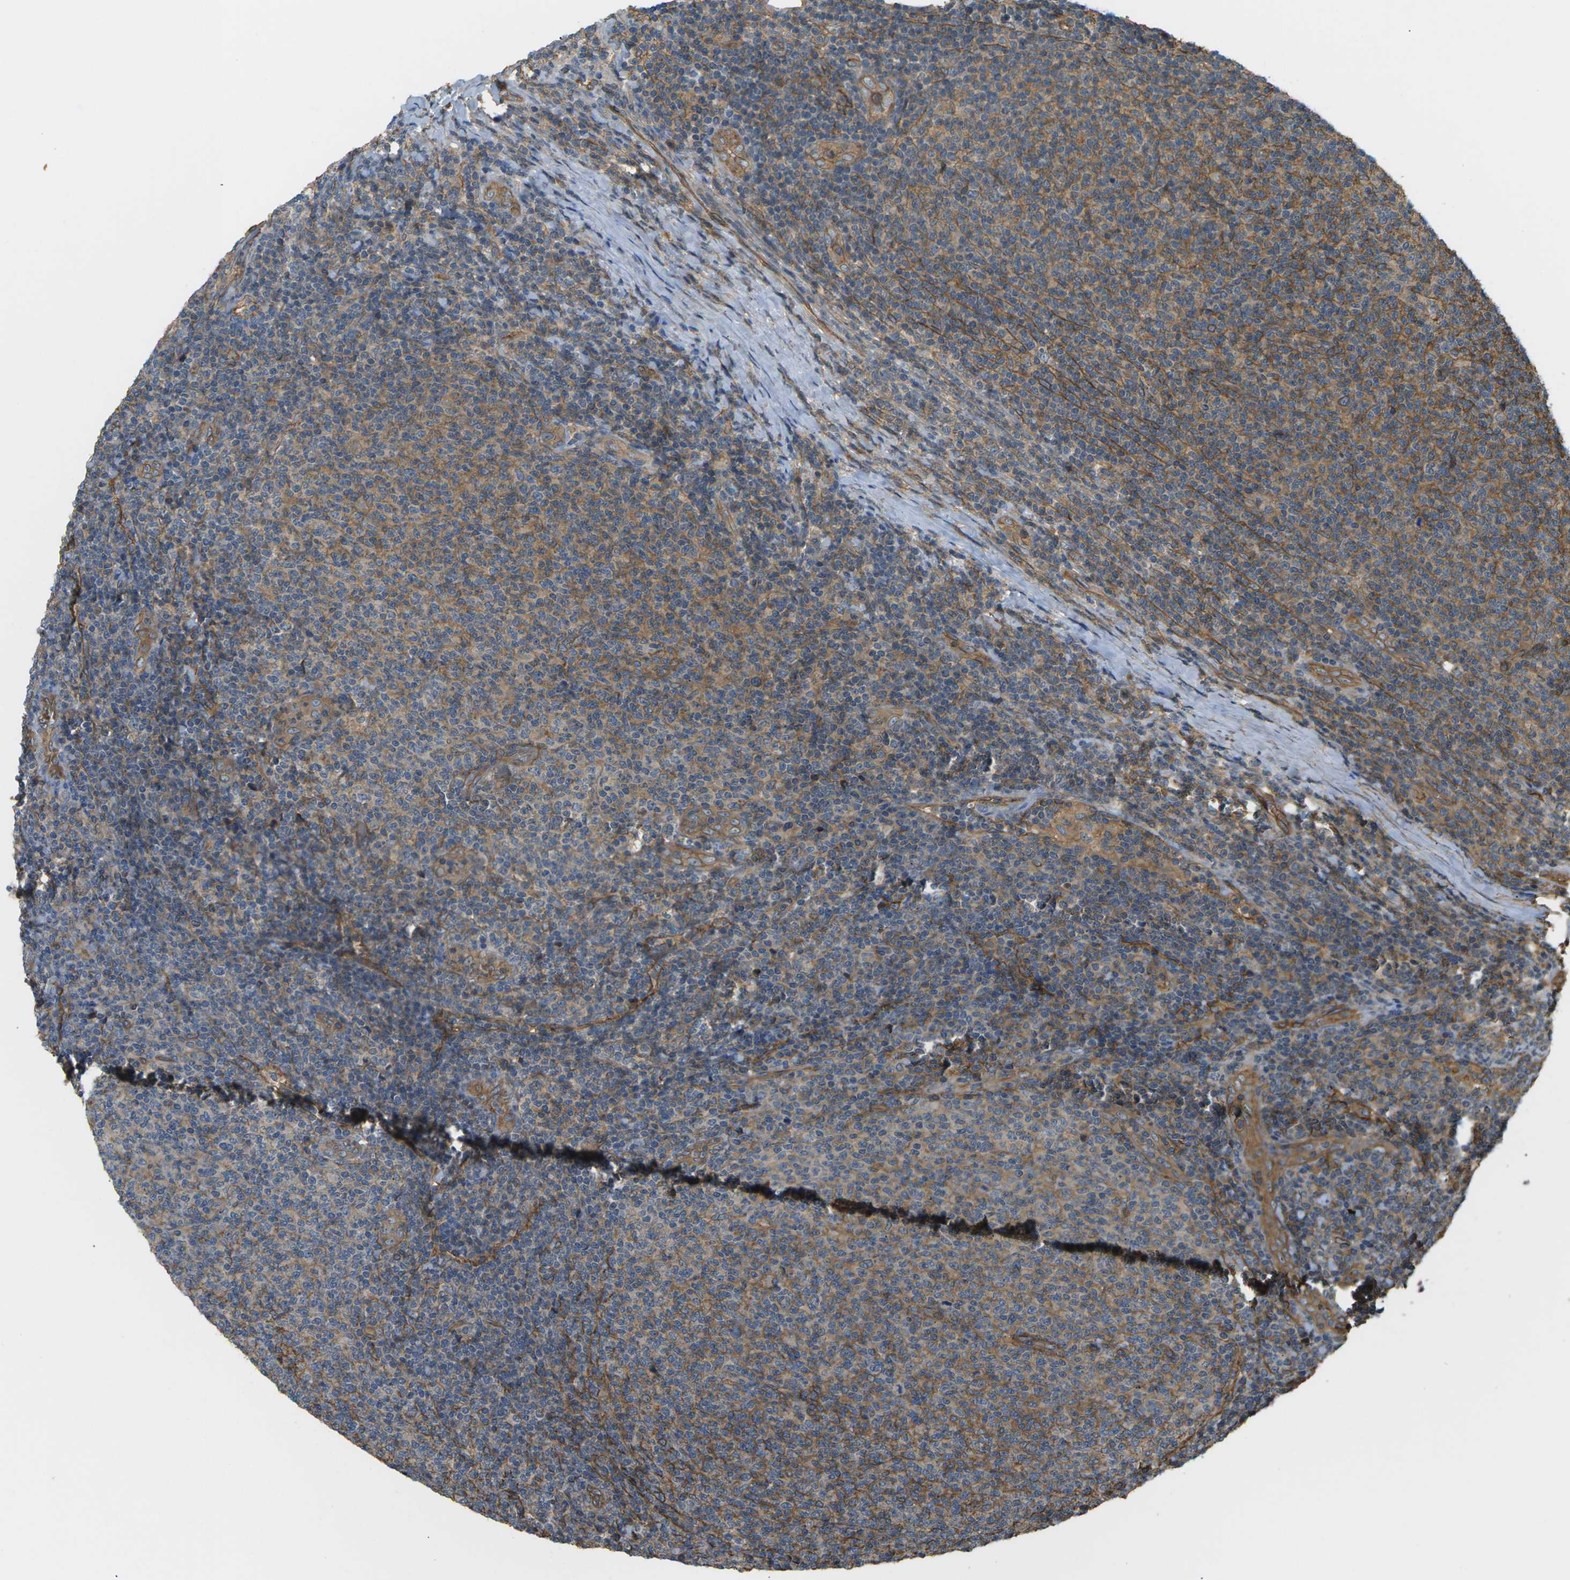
{"staining": {"intensity": "weak", "quantity": "<25%", "location": "cytoplasmic/membranous"}, "tissue": "lymphoma", "cell_type": "Tumor cells", "image_type": "cancer", "snomed": [{"axis": "morphology", "description": "Malignant lymphoma, non-Hodgkin's type, Low grade"}, {"axis": "topography", "description": "Lymph node"}], "caption": "The micrograph reveals no staining of tumor cells in malignant lymphoma, non-Hodgkin's type (low-grade). Brightfield microscopy of immunohistochemistry (IHC) stained with DAB (3,3'-diaminobenzidine) (brown) and hematoxylin (blue), captured at high magnification.", "gene": "DDHD2", "patient": {"sex": "male", "age": 66}}